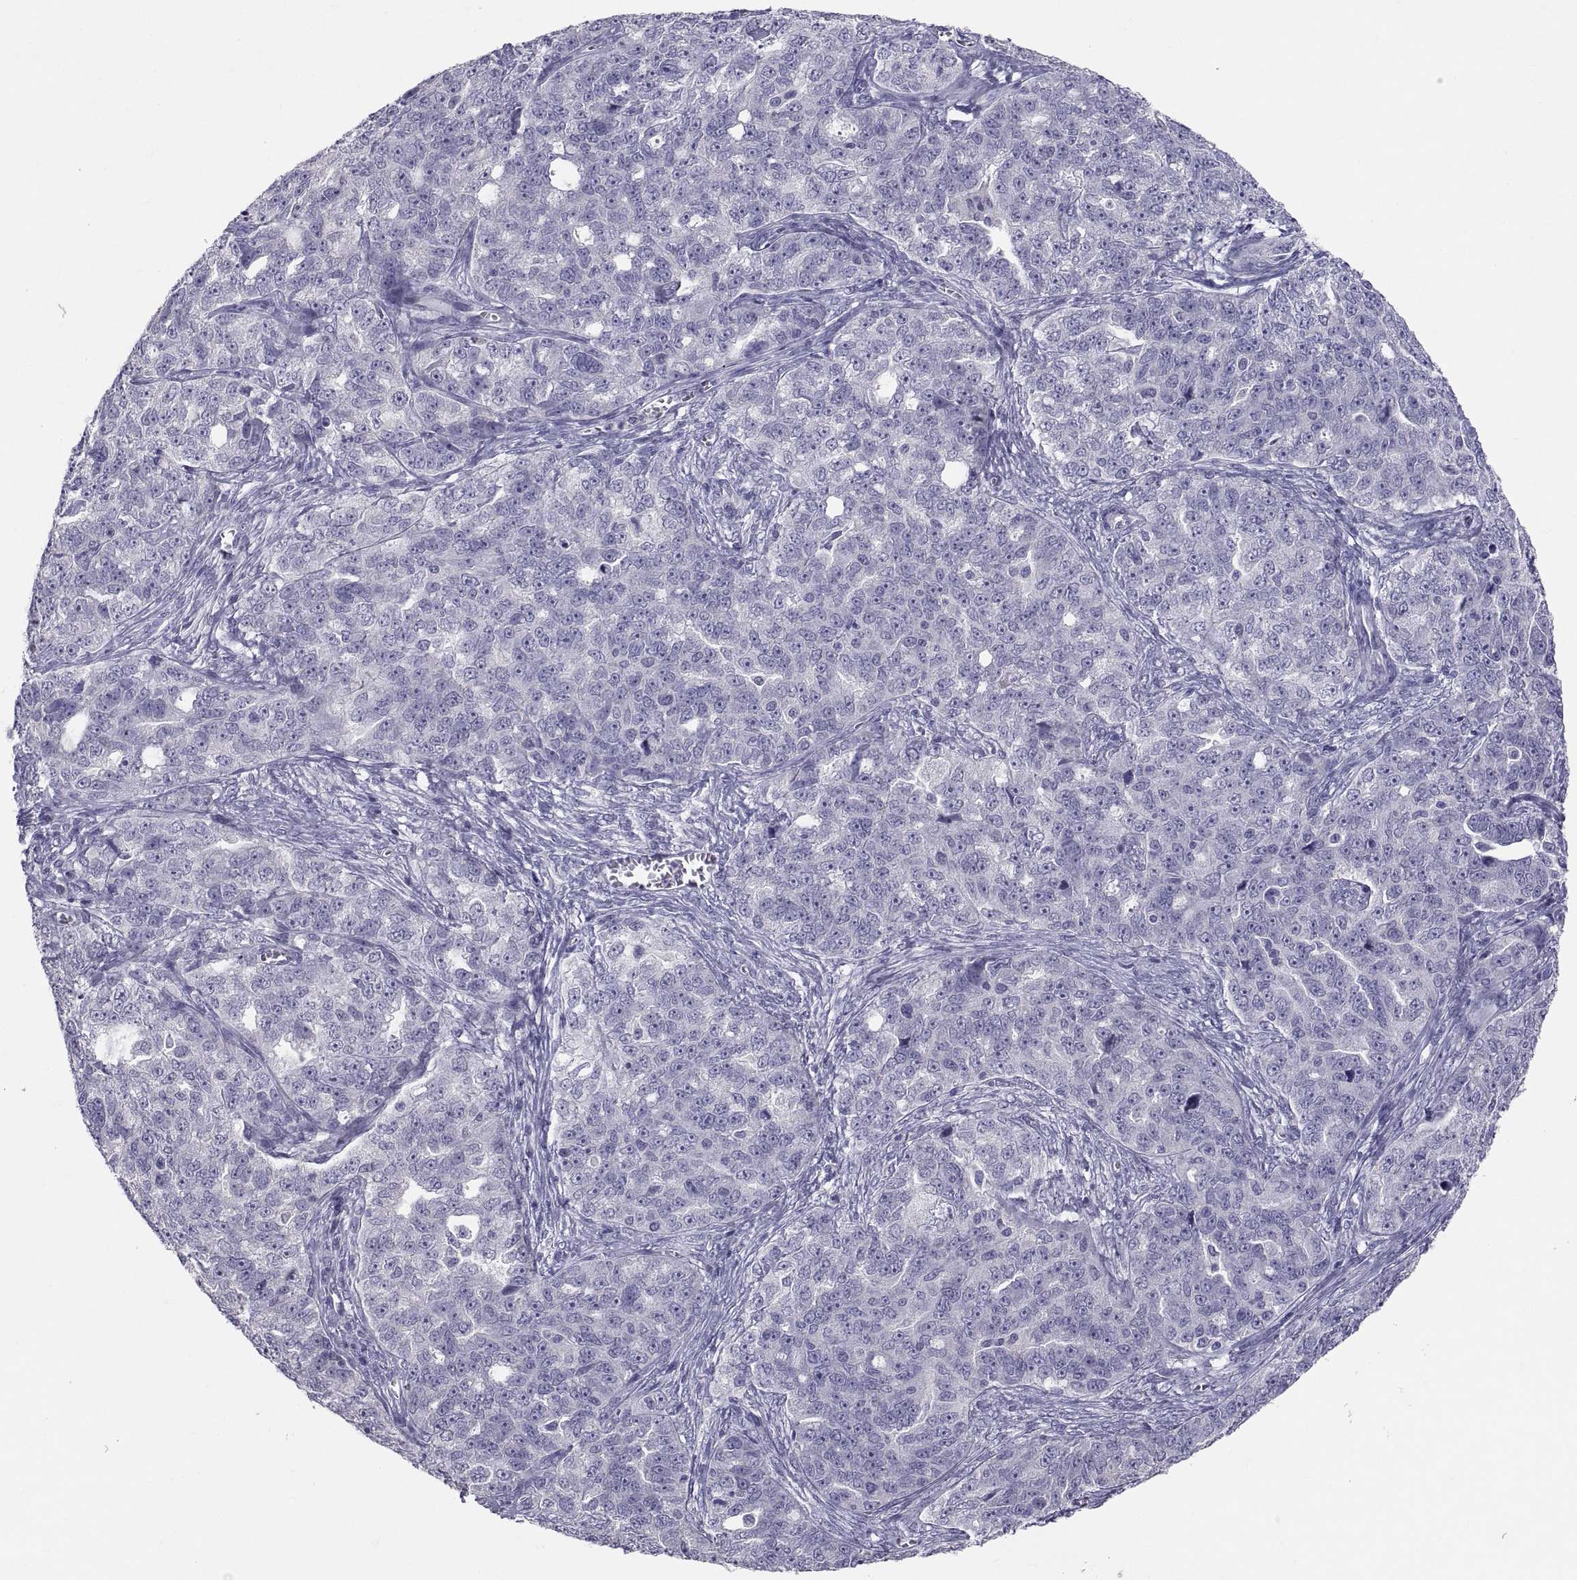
{"staining": {"intensity": "negative", "quantity": "none", "location": "none"}, "tissue": "ovarian cancer", "cell_type": "Tumor cells", "image_type": "cancer", "snomed": [{"axis": "morphology", "description": "Cystadenocarcinoma, serous, NOS"}, {"axis": "topography", "description": "Ovary"}], "caption": "High magnification brightfield microscopy of serous cystadenocarcinoma (ovarian) stained with DAB (3,3'-diaminobenzidine) (brown) and counterstained with hematoxylin (blue): tumor cells show no significant positivity. (Brightfield microscopy of DAB immunohistochemistry (IHC) at high magnification).", "gene": "PTN", "patient": {"sex": "female", "age": 51}}